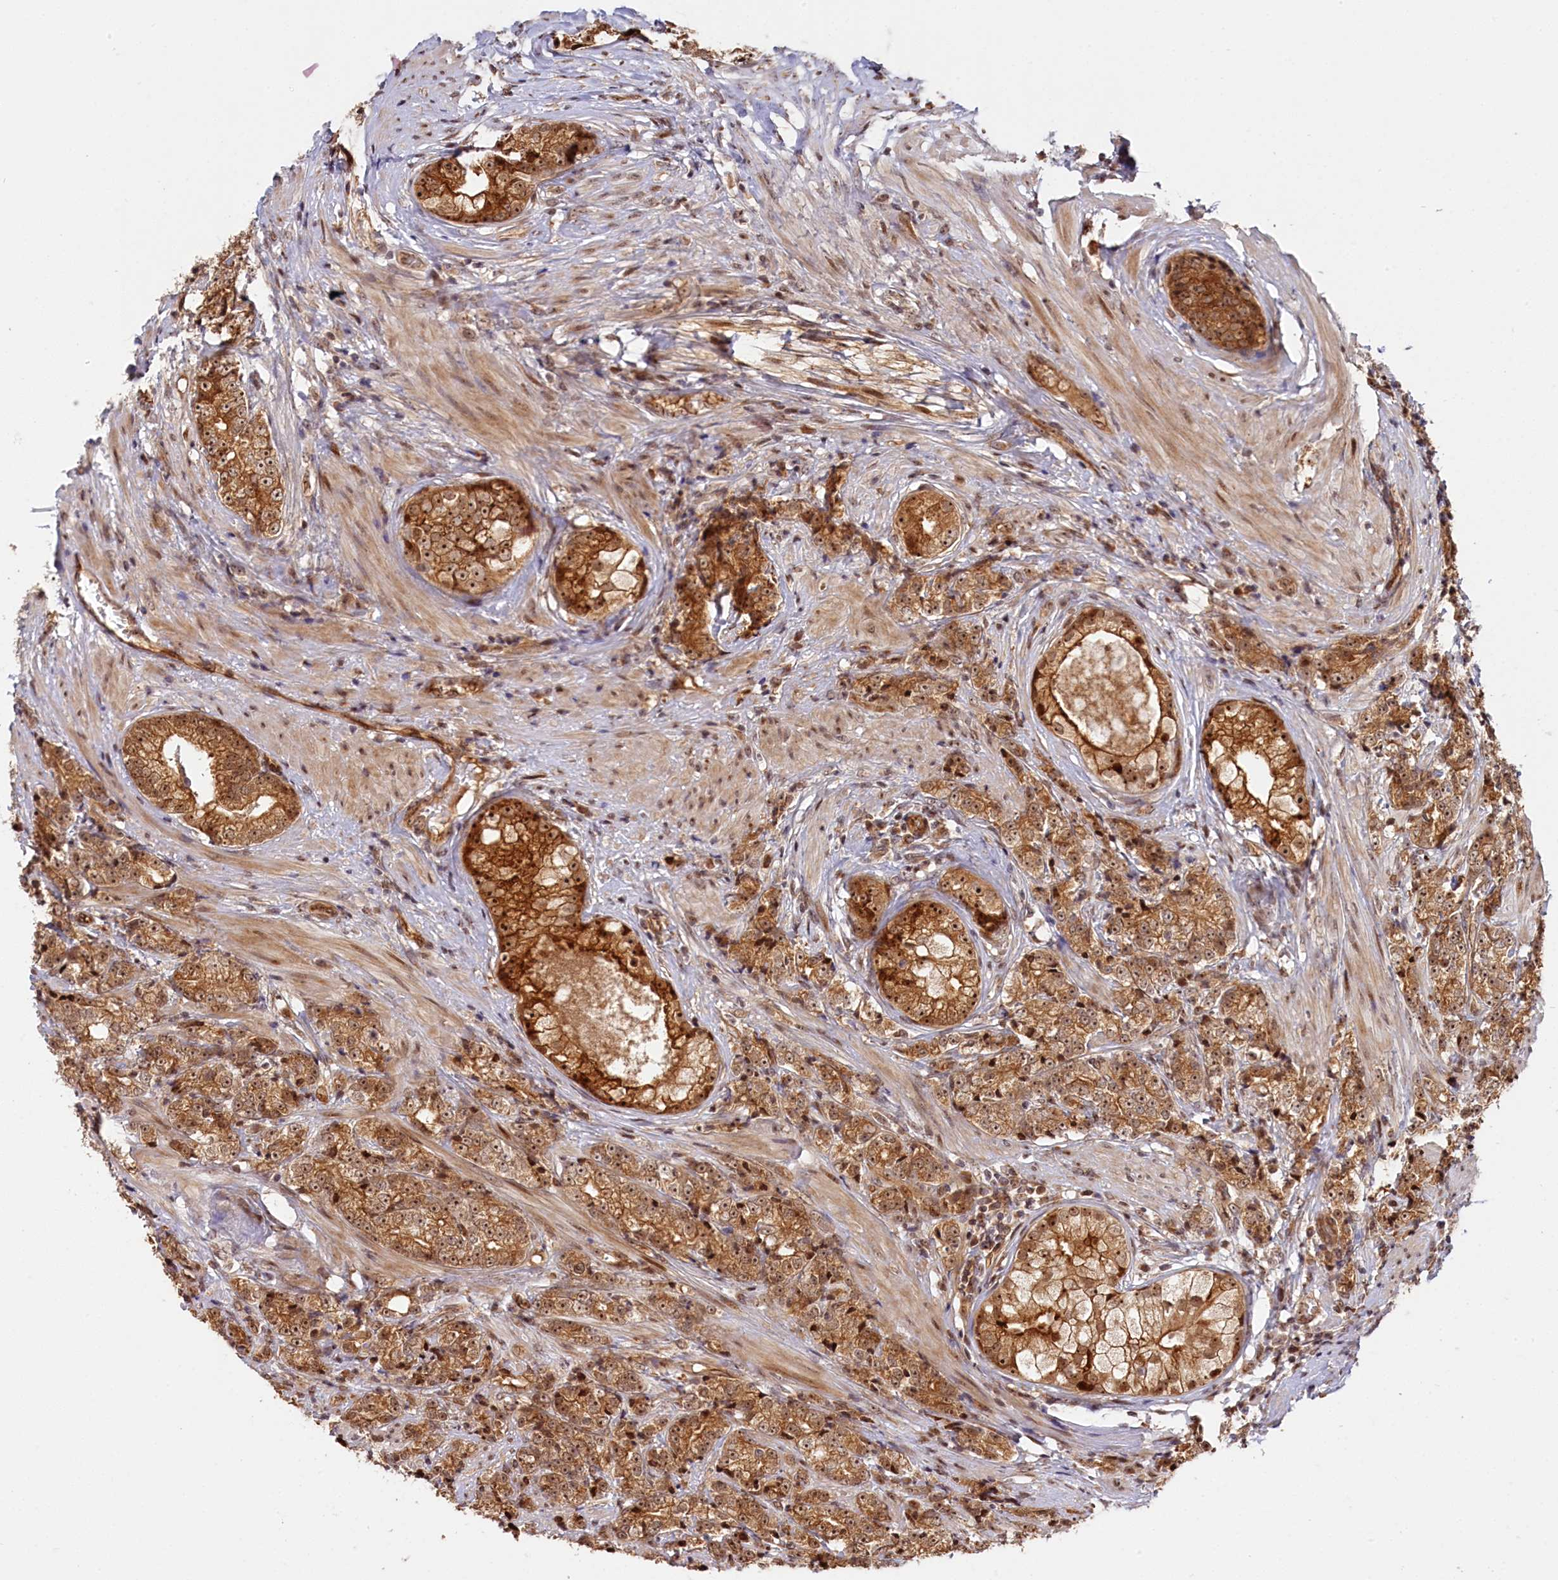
{"staining": {"intensity": "moderate", "quantity": ">75%", "location": "cytoplasmic/membranous,nuclear"}, "tissue": "prostate cancer", "cell_type": "Tumor cells", "image_type": "cancer", "snomed": [{"axis": "morphology", "description": "Adenocarcinoma, High grade"}, {"axis": "topography", "description": "Prostate"}], "caption": "Tumor cells display medium levels of moderate cytoplasmic/membranous and nuclear expression in approximately >75% of cells in high-grade adenocarcinoma (prostate).", "gene": "ANKRD24", "patient": {"sex": "male", "age": 69}}